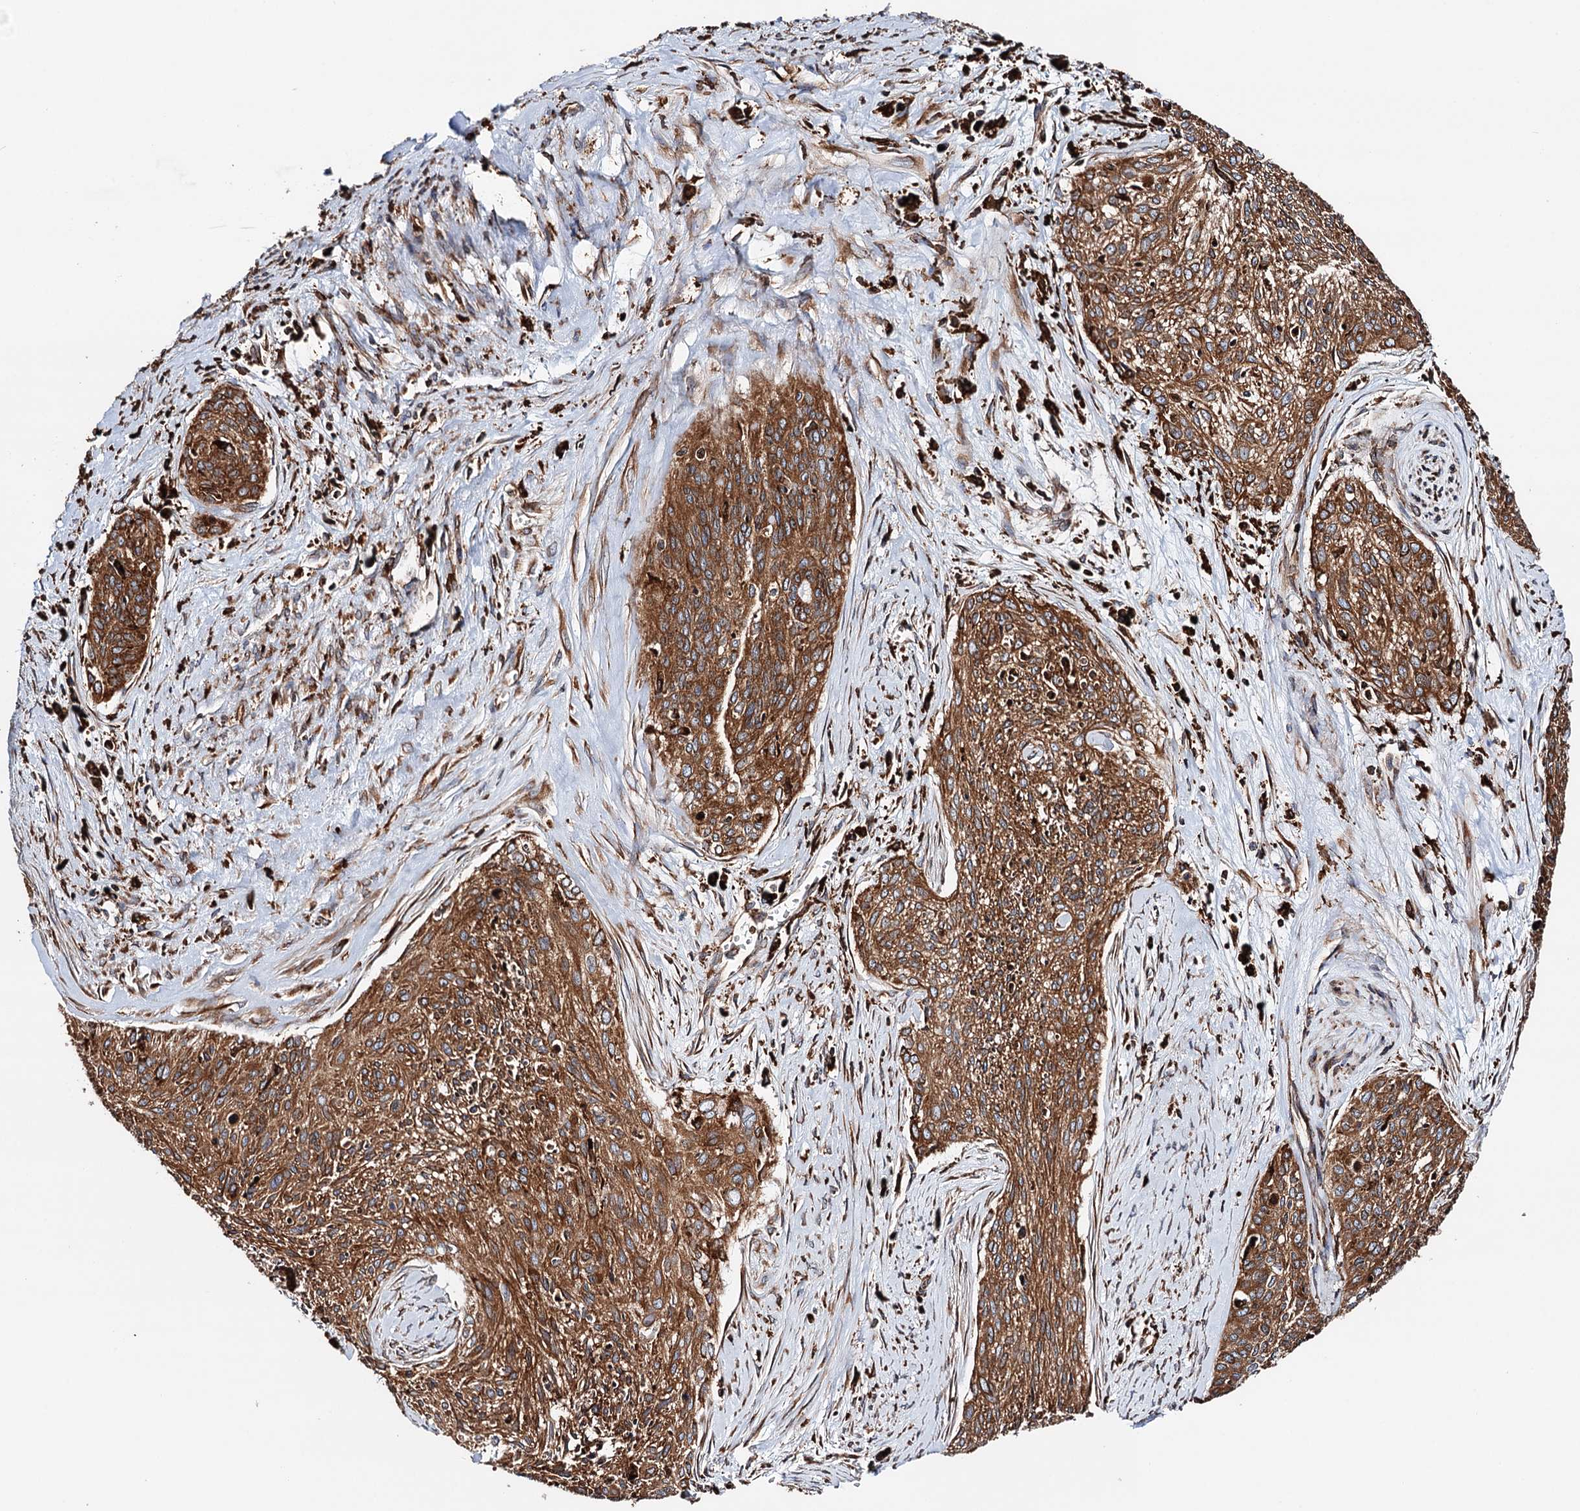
{"staining": {"intensity": "strong", "quantity": ">75%", "location": "cytoplasmic/membranous"}, "tissue": "cervical cancer", "cell_type": "Tumor cells", "image_type": "cancer", "snomed": [{"axis": "morphology", "description": "Squamous cell carcinoma, NOS"}, {"axis": "topography", "description": "Cervix"}], "caption": "This histopathology image exhibits IHC staining of human squamous cell carcinoma (cervical), with high strong cytoplasmic/membranous staining in about >75% of tumor cells.", "gene": "ERP29", "patient": {"sex": "female", "age": 55}}